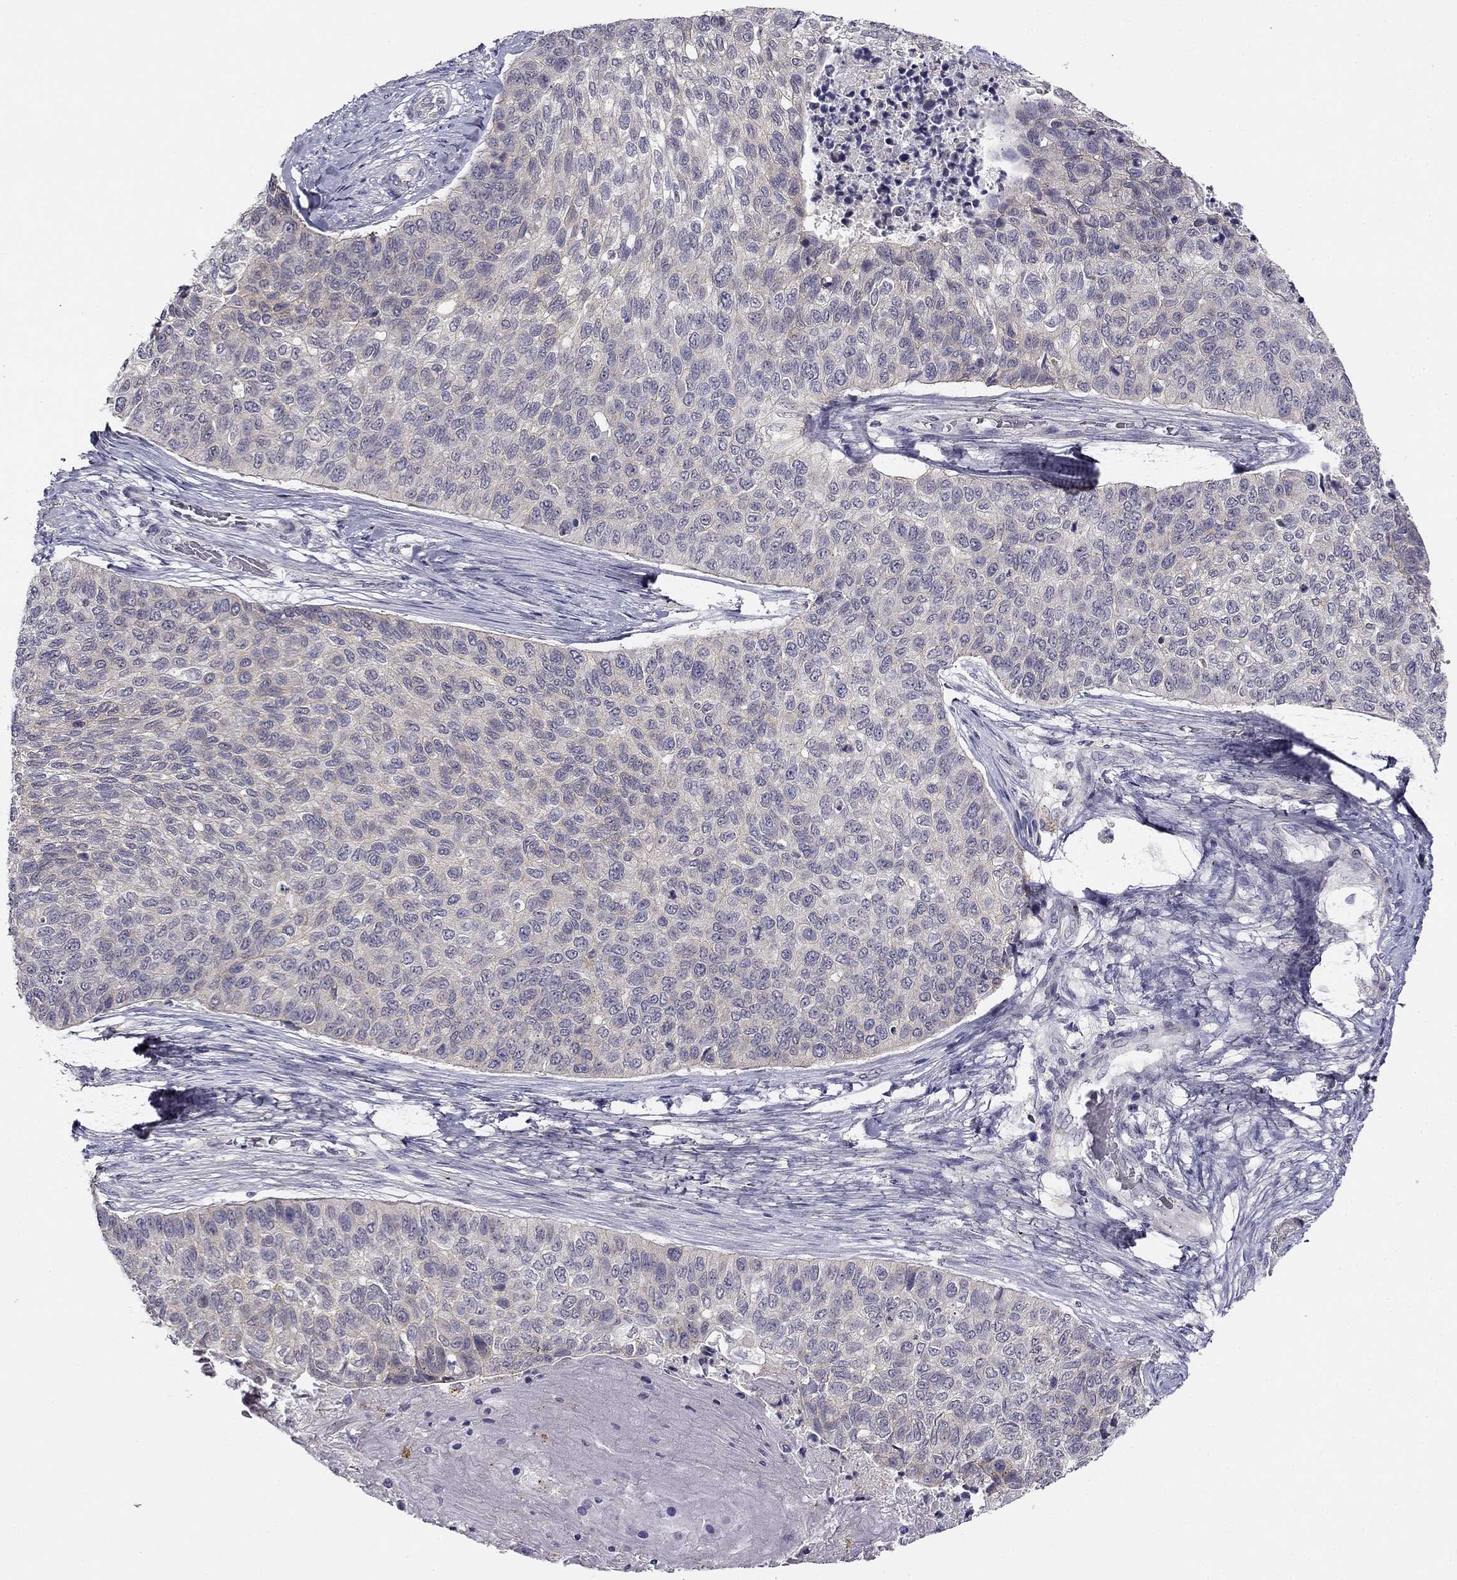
{"staining": {"intensity": "negative", "quantity": "none", "location": "none"}, "tissue": "lung cancer", "cell_type": "Tumor cells", "image_type": "cancer", "snomed": [{"axis": "morphology", "description": "Squamous cell carcinoma, NOS"}, {"axis": "topography", "description": "Lung"}], "caption": "DAB immunohistochemical staining of squamous cell carcinoma (lung) shows no significant staining in tumor cells. (Brightfield microscopy of DAB (3,3'-diaminobenzidine) IHC at high magnification).", "gene": "CNR1", "patient": {"sex": "male", "age": 69}}